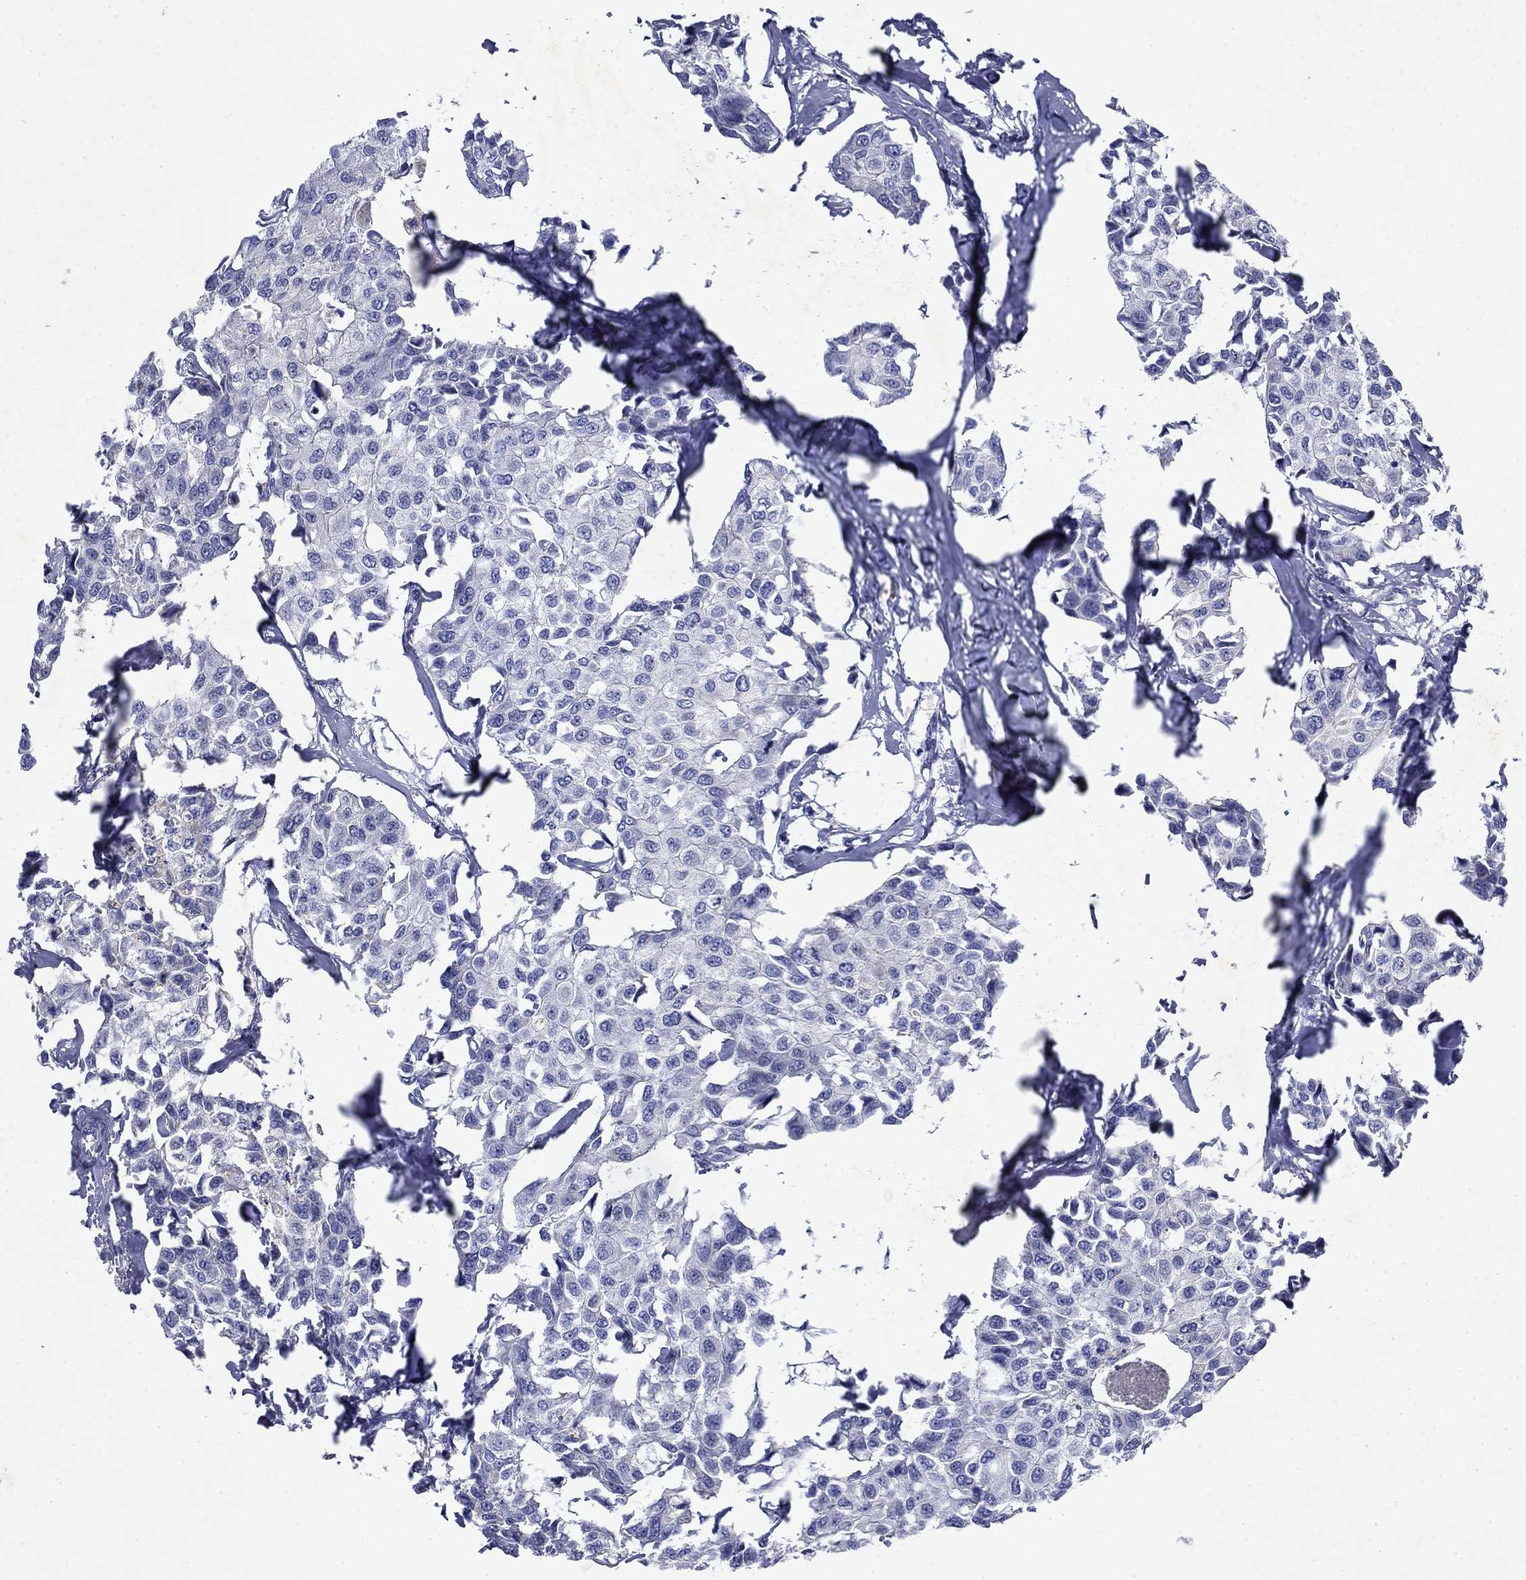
{"staining": {"intensity": "negative", "quantity": "none", "location": "none"}, "tissue": "breast cancer", "cell_type": "Tumor cells", "image_type": "cancer", "snomed": [{"axis": "morphology", "description": "Duct carcinoma"}, {"axis": "topography", "description": "Breast"}], "caption": "The histopathology image demonstrates no significant staining in tumor cells of breast cancer (infiltrating ductal carcinoma).", "gene": "STAB2", "patient": {"sex": "female", "age": 80}}